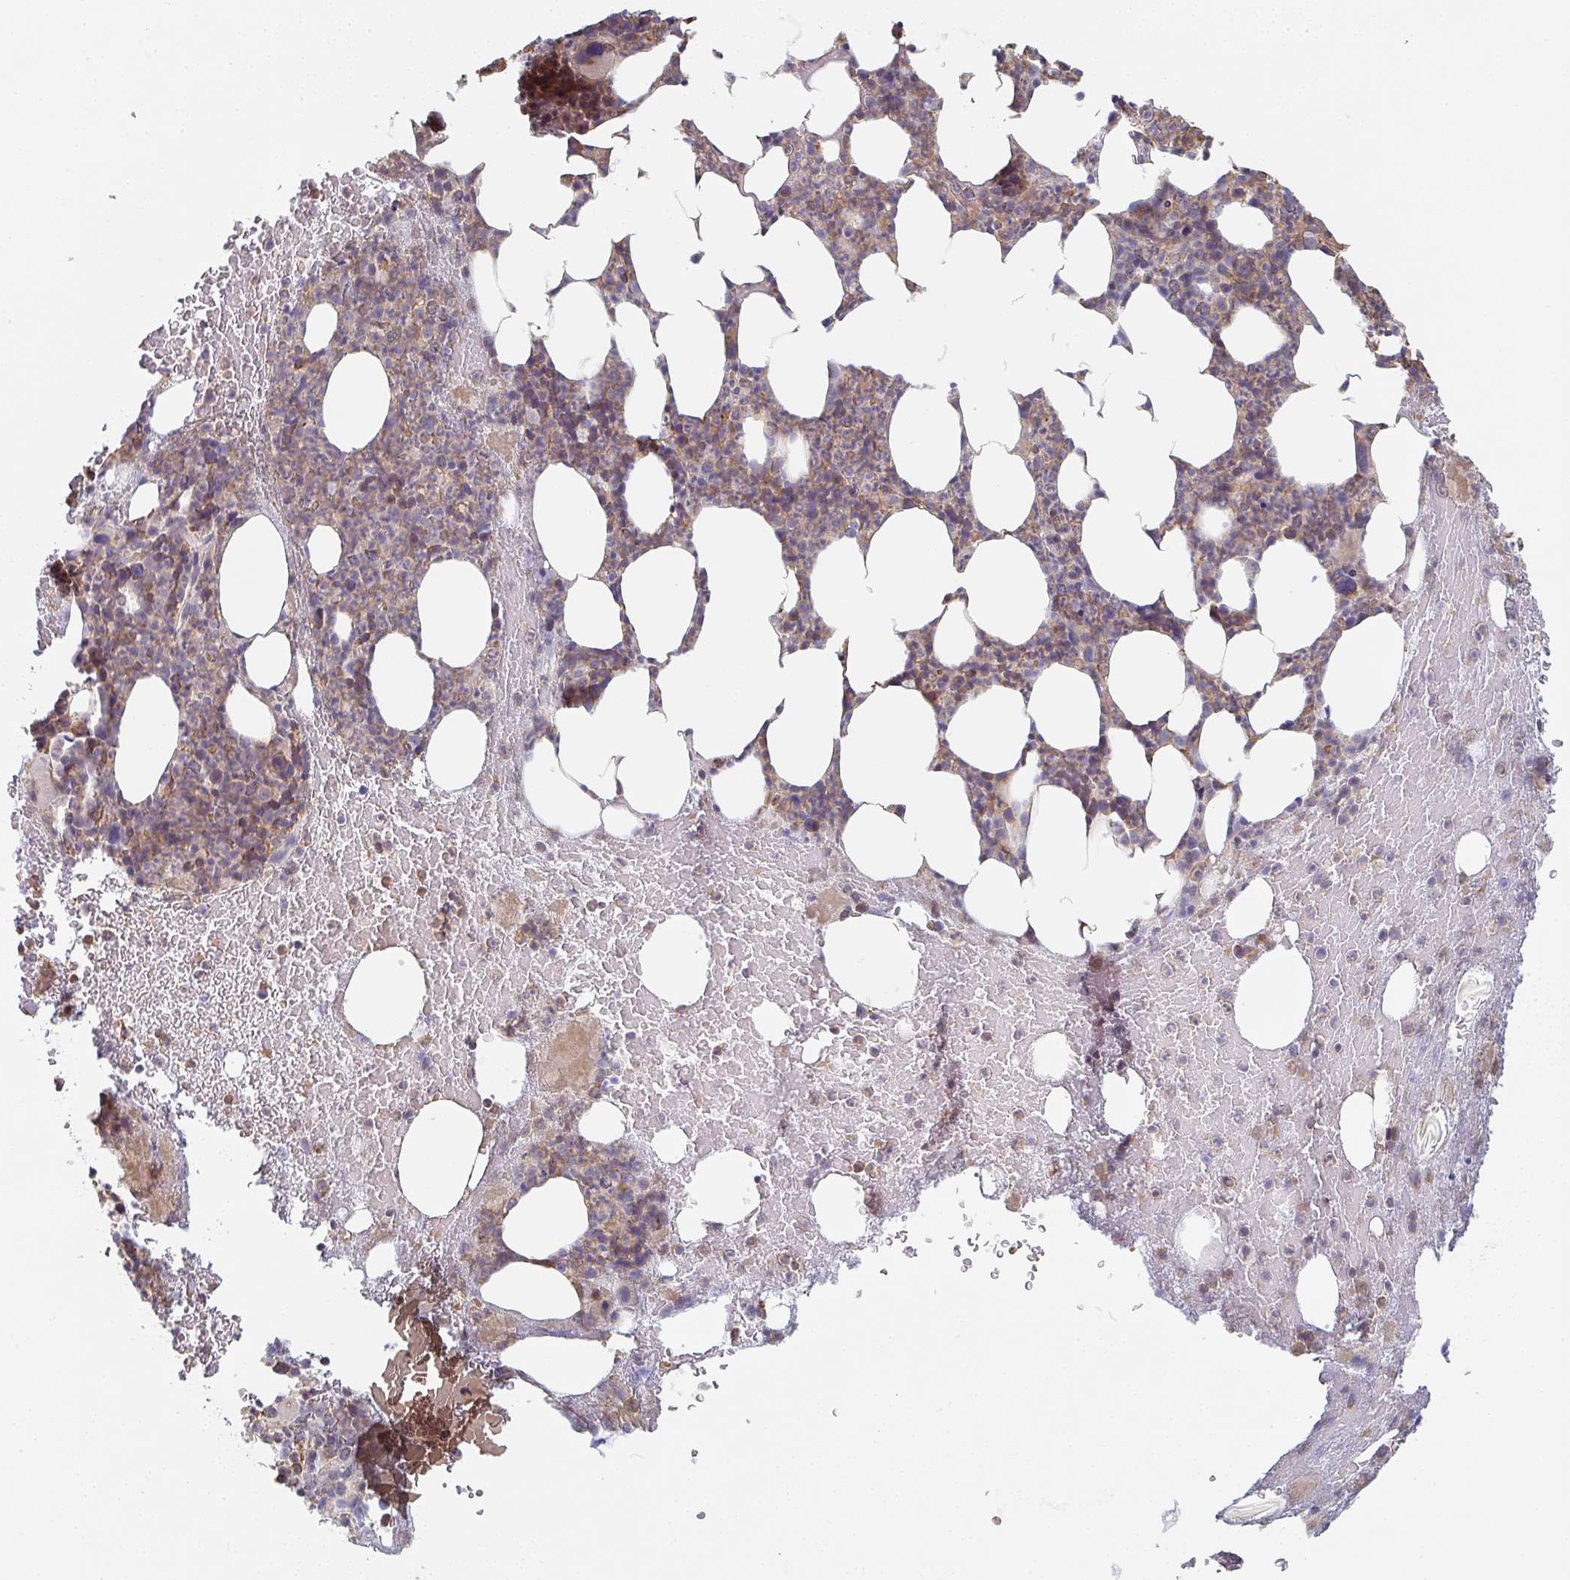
{"staining": {"intensity": "weak", "quantity": ">75%", "location": "cytoplasmic/membranous"}, "tissue": "bone marrow", "cell_type": "Hematopoietic cells", "image_type": "normal", "snomed": [{"axis": "morphology", "description": "Normal tissue, NOS"}, {"axis": "topography", "description": "Bone marrow"}], "caption": "This image displays IHC staining of unremarkable human bone marrow, with low weak cytoplasmic/membranous positivity in approximately >75% of hematopoietic cells.", "gene": "ZNF526", "patient": {"sex": "female", "age": 59}}